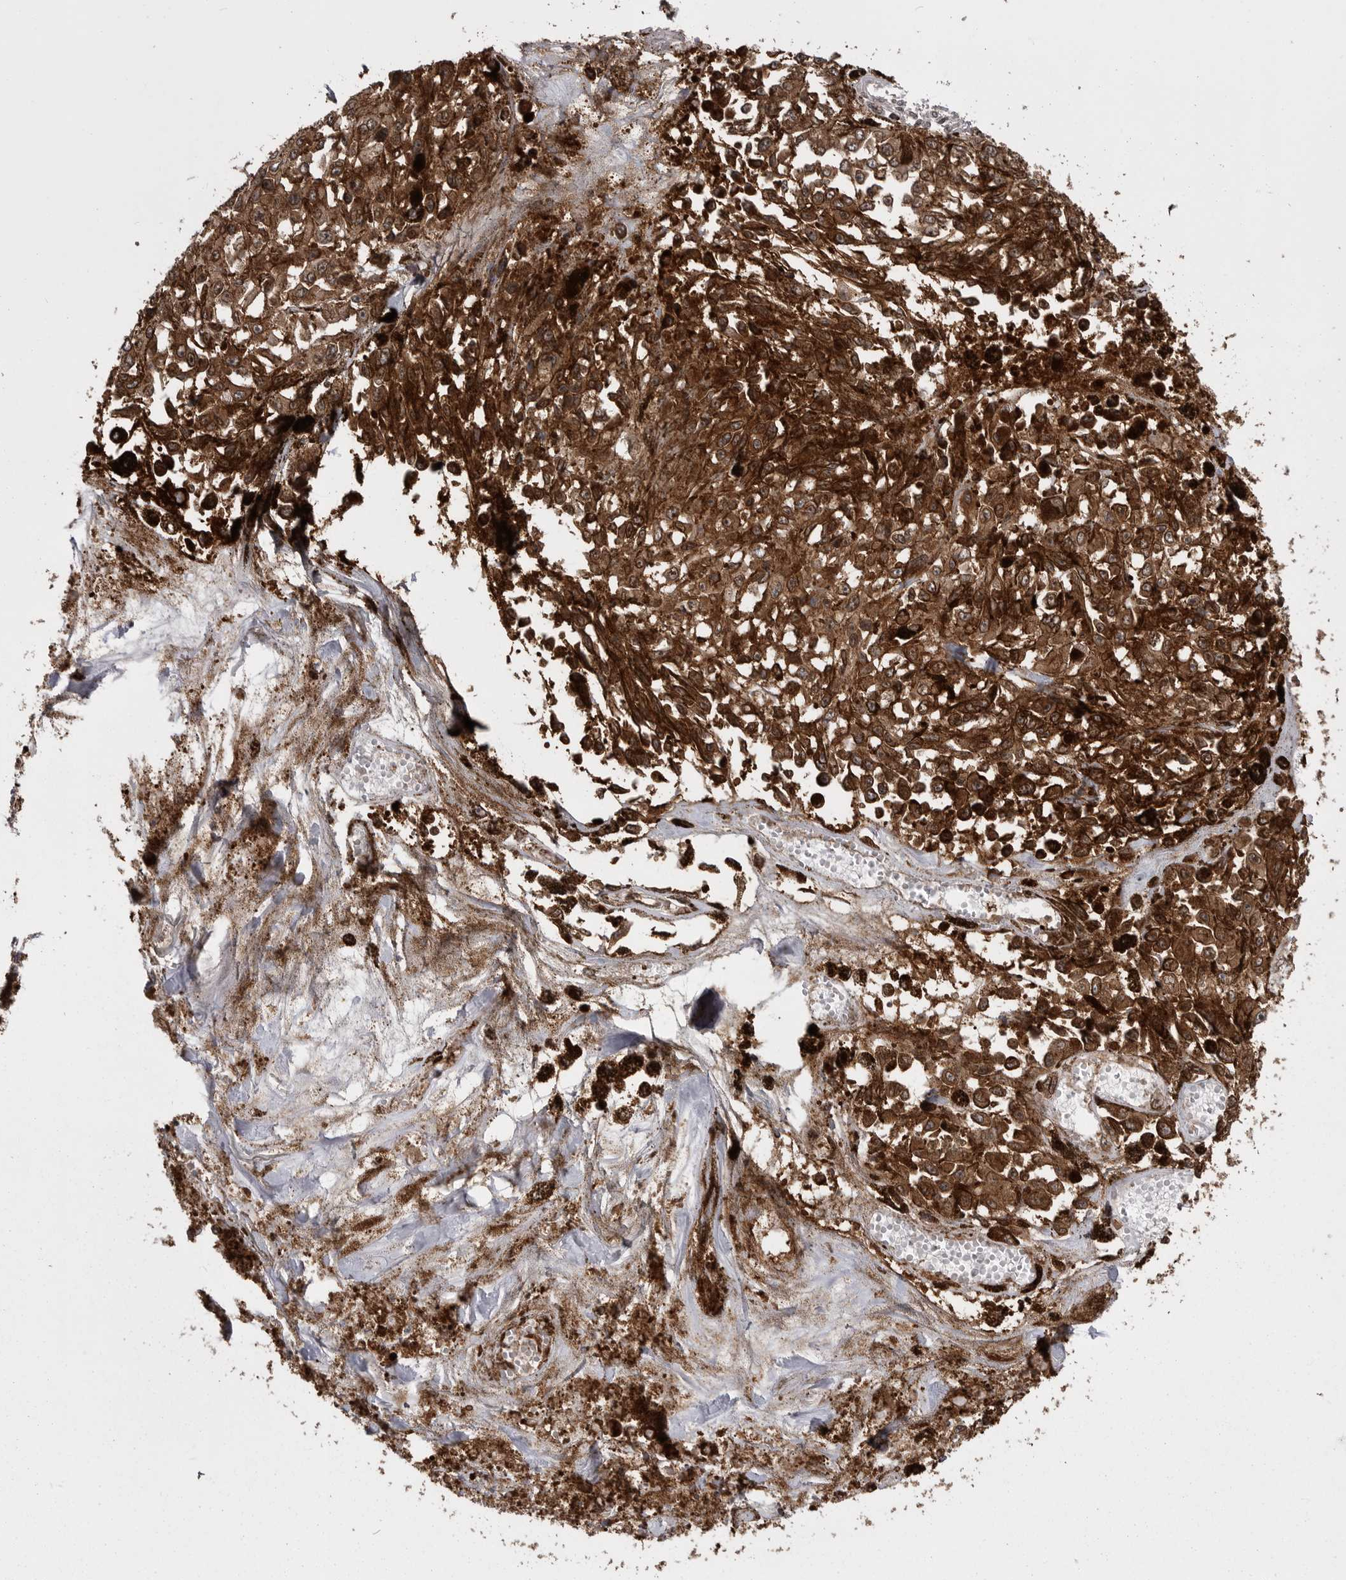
{"staining": {"intensity": "moderate", "quantity": ">75%", "location": "cytoplasmic/membranous"}, "tissue": "melanoma", "cell_type": "Tumor cells", "image_type": "cancer", "snomed": [{"axis": "morphology", "description": "Malignant melanoma, Metastatic site"}, {"axis": "topography", "description": "Lymph node"}], "caption": "There is medium levels of moderate cytoplasmic/membranous positivity in tumor cells of melanoma, as demonstrated by immunohistochemical staining (brown color).", "gene": "ABL1", "patient": {"sex": "male", "age": 59}}